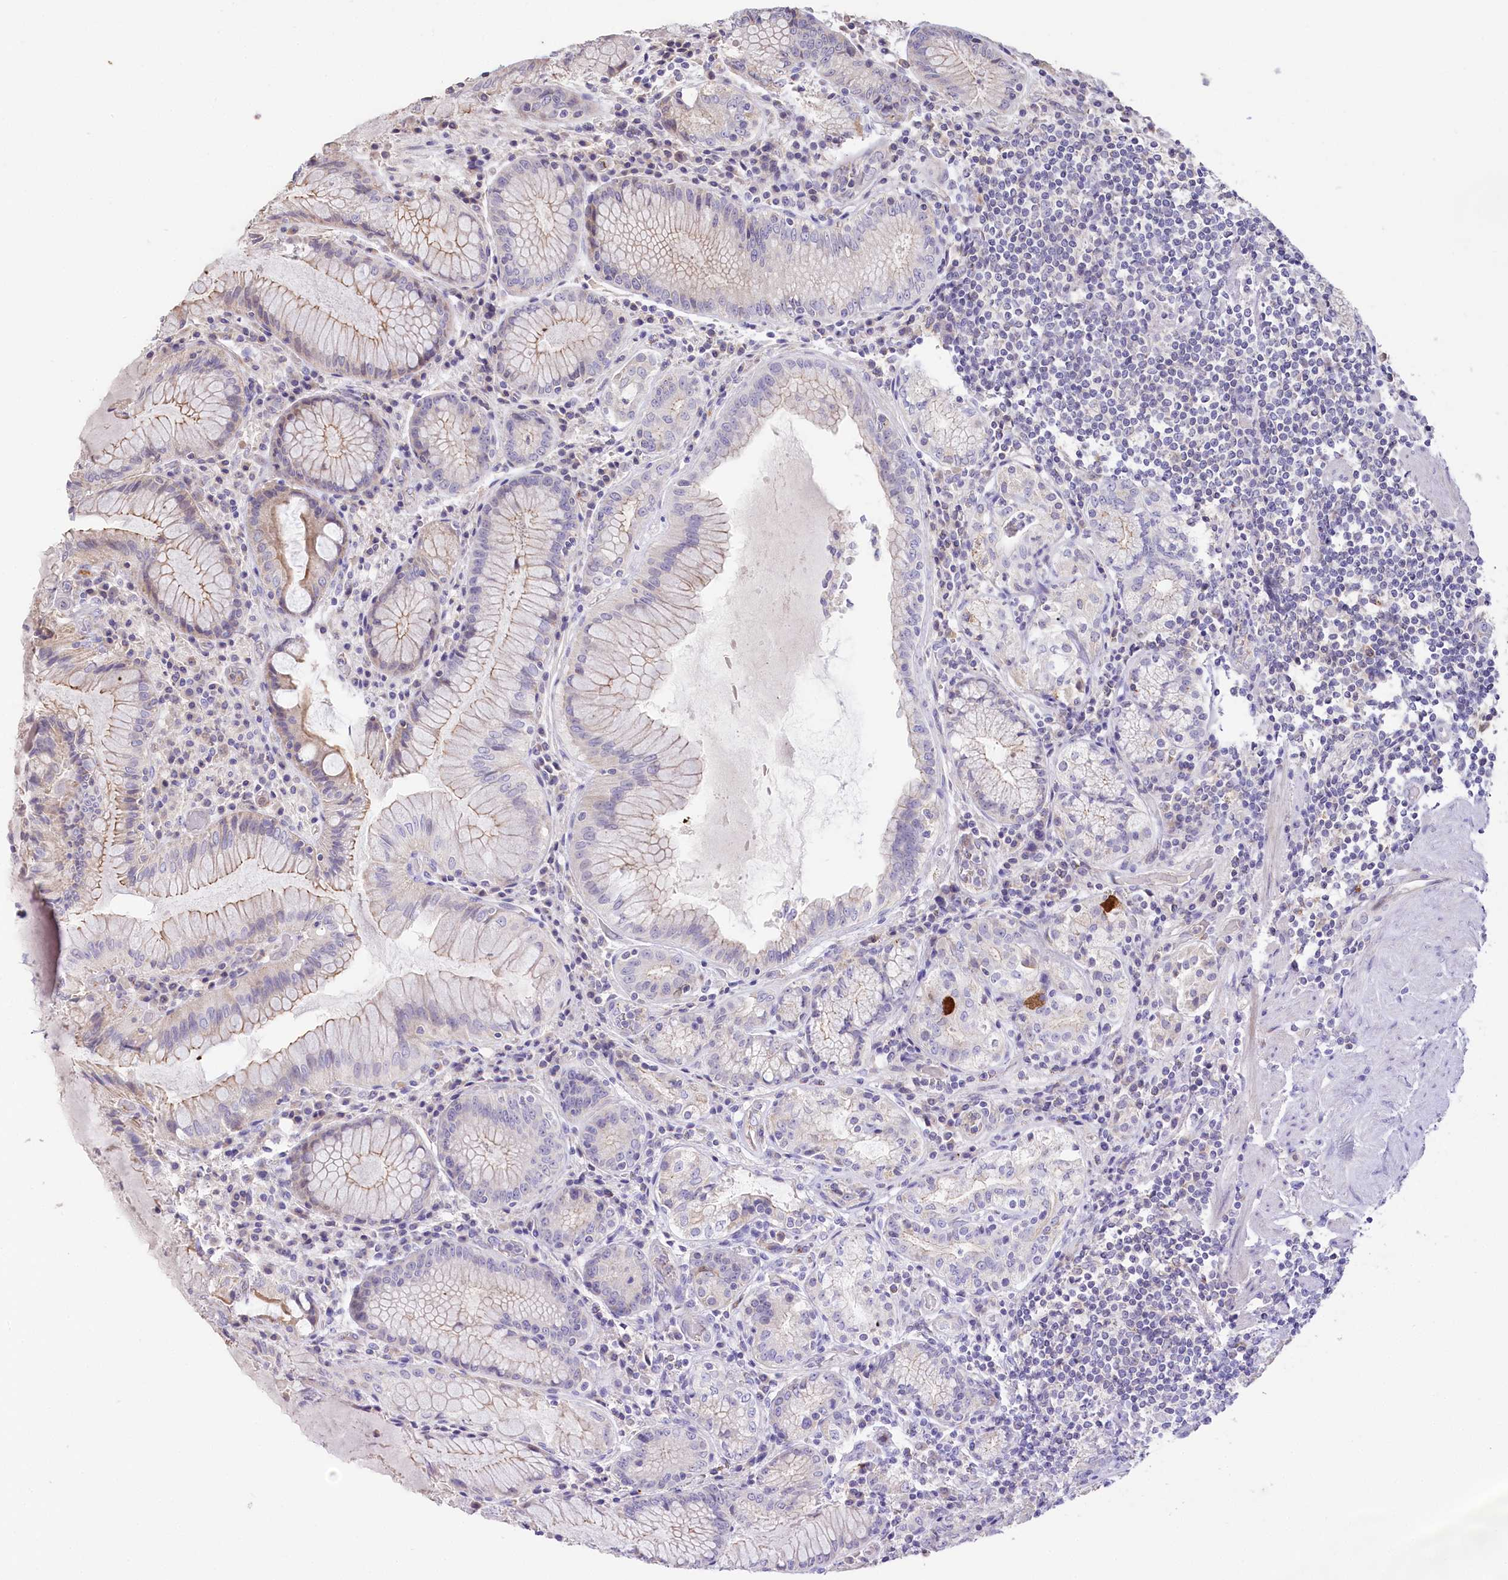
{"staining": {"intensity": "weak", "quantity": "<25%", "location": "cytoplasmic/membranous,nuclear"}, "tissue": "stomach", "cell_type": "Glandular cells", "image_type": "normal", "snomed": [{"axis": "morphology", "description": "Normal tissue, NOS"}, {"axis": "topography", "description": "Stomach, upper"}, {"axis": "topography", "description": "Stomach, lower"}], "caption": "Protein analysis of normal stomach exhibits no significant expression in glandular cells. Brightfield microscopy of immunohistochemistry stained with DAB (3,3'-diaminobenzidine) (brown) and hematoxylin (blue), captured at high magnification.", "gene": "SLC6A11", "patient": {"sex": "female", "age": 76}}